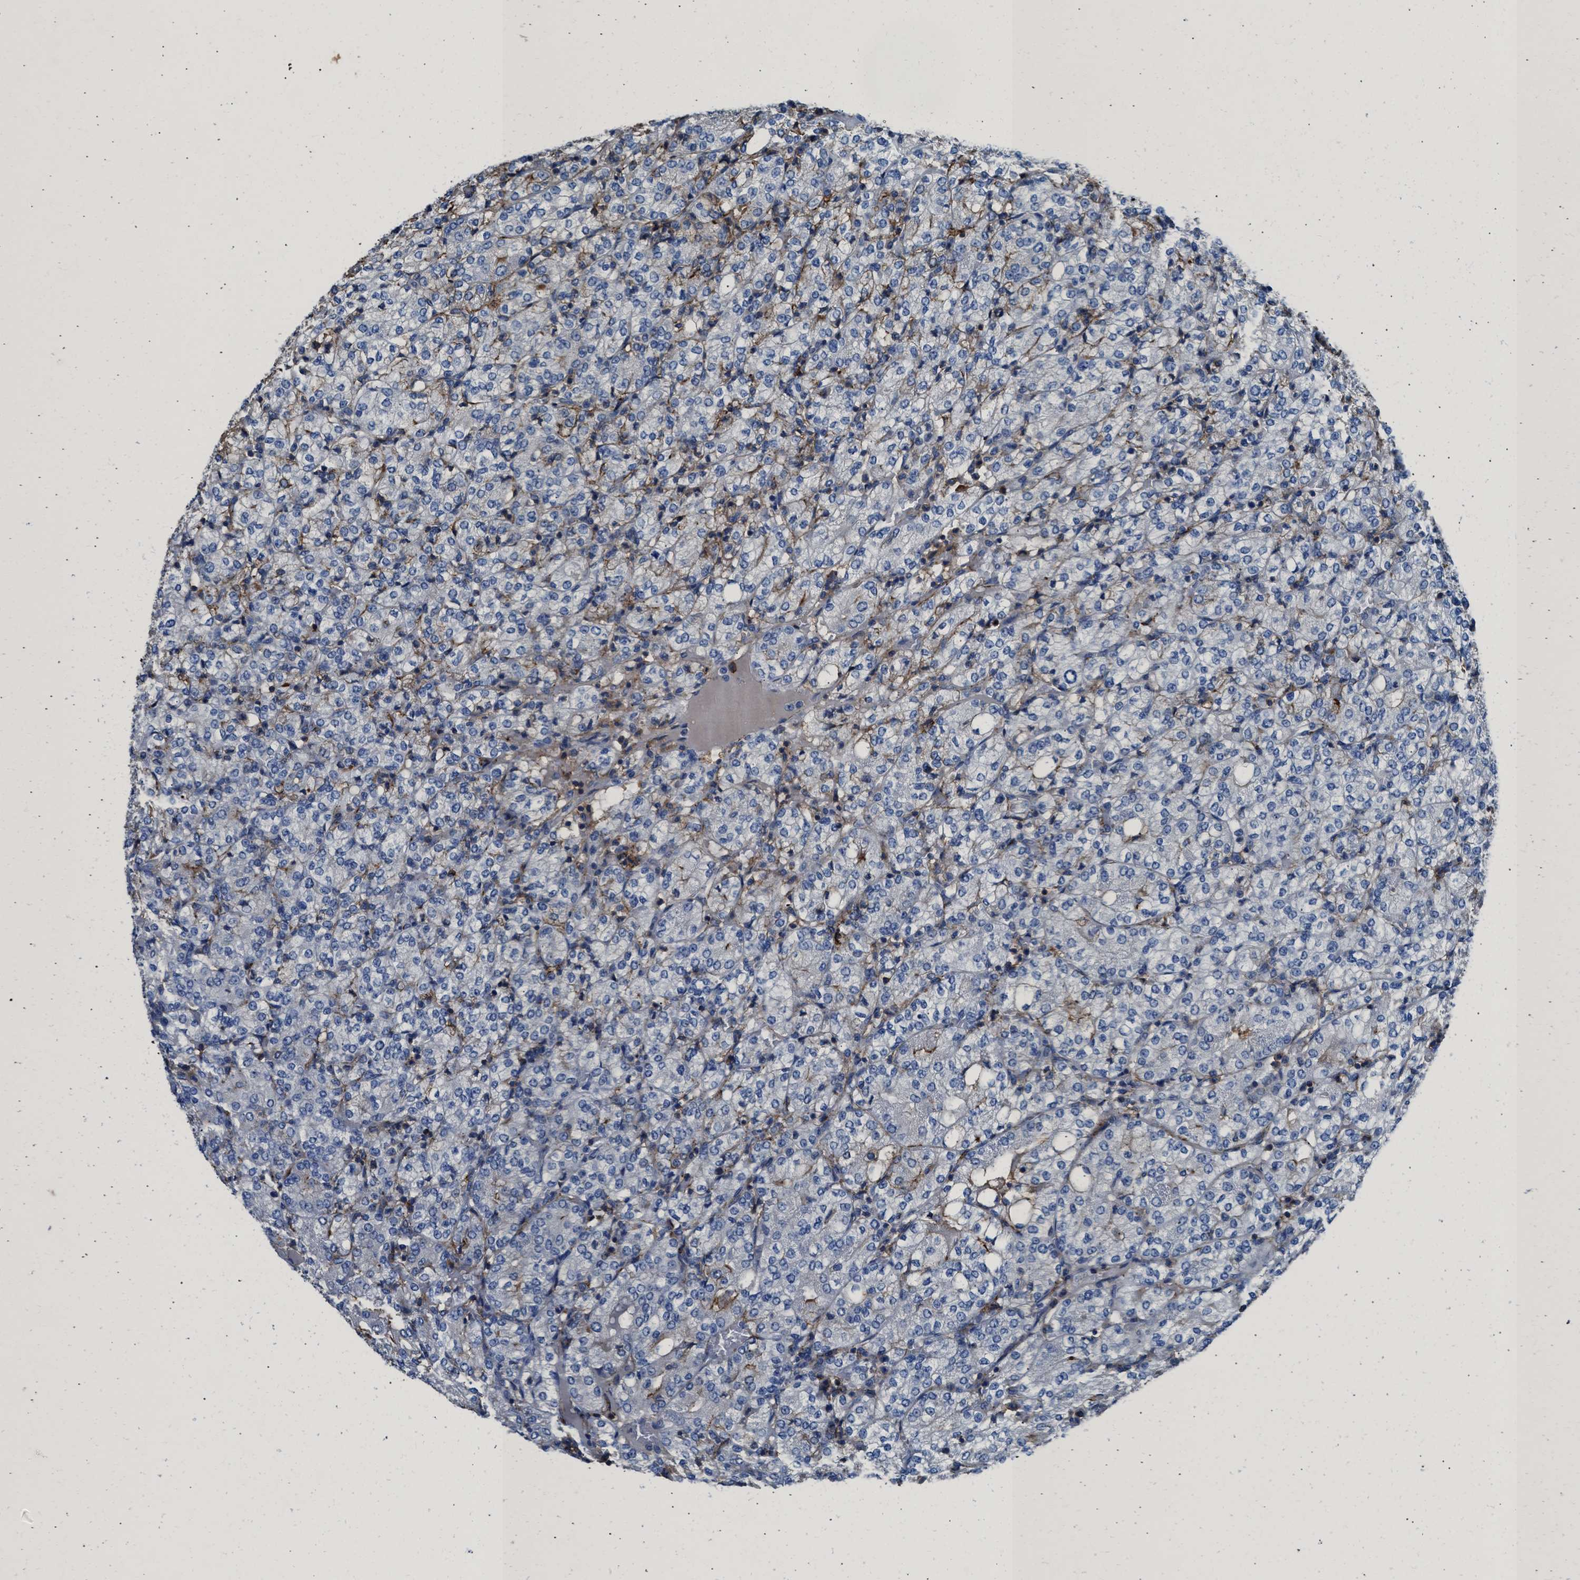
{"staining": {"intensity": "negative", "quantity": "none", "location": "none"}, "tissue": "renal cancer", "cell_type": "Tumor cells", "image_type": "cancer", "snomed": [{"axis": "morphology", "description": "Adenocarcinoma, NOS"}, {"axis": "topography", "description": "Kidney"}], "caption": "This is an immunohistochemistry micrograph of human renal cancer. There is no positivity in tumor cells.", "gene": "KCNQ4", "patient": {"sex": "male", "age": 77}}